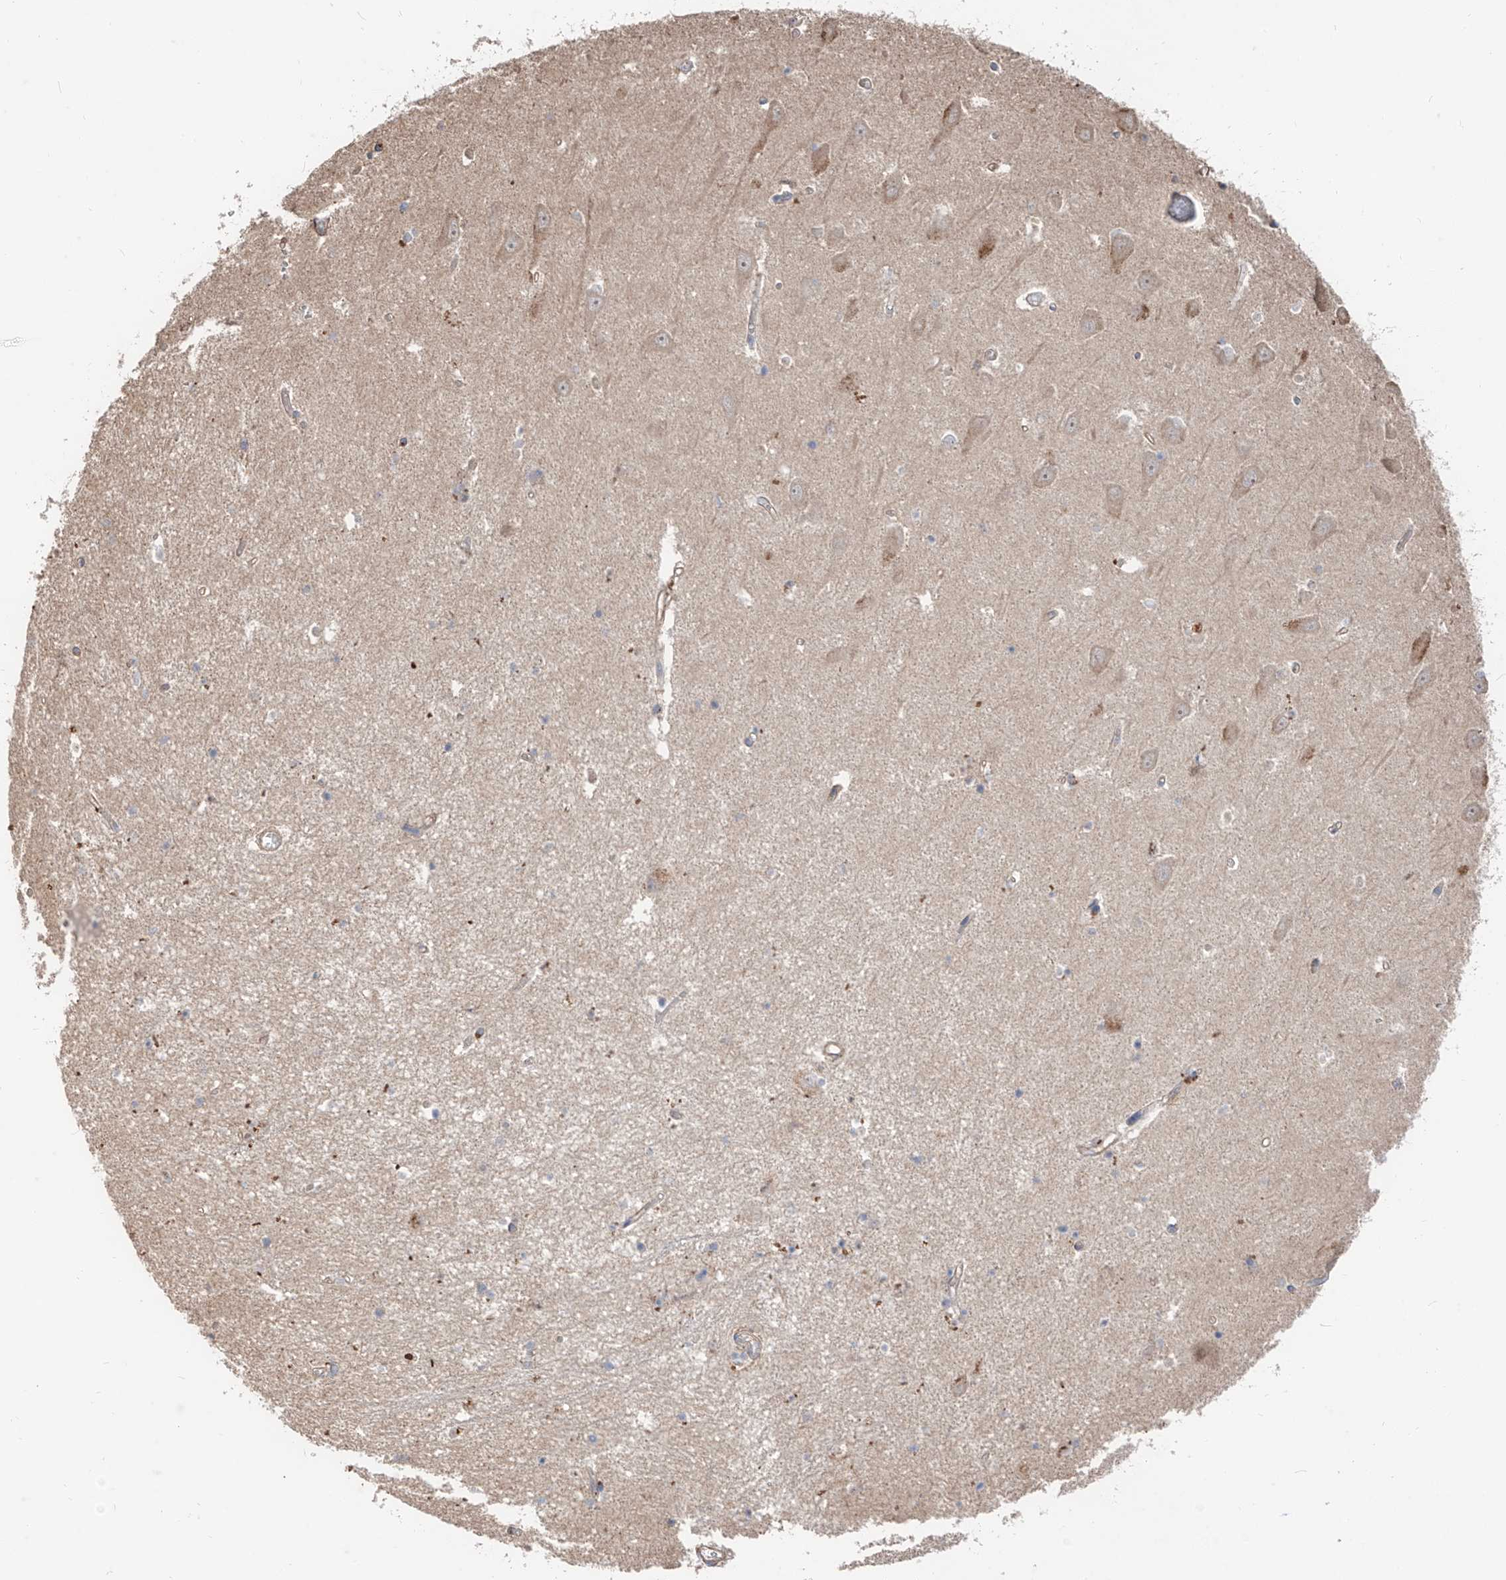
{"staining": {"intensity": "negative", "quantity": "none", "location": "none"}, "tissue": "hippocampus", "cell_type": "Glial cells", "image_type": "normal", "snomed": [{"axis": "morphology", "description": "Normal tissue, NOS"}, {"axis": "topography", "description": "Hippocampus"}], "caption": "High magnification brightfield microscopy of unremarkable hippocampus stained with DAB (3,3'-diaminobenzidine) (brown) and counterstained with hematoxylin (blue): glial cells show no significant positivity. The staining is performed using DAB brown chromogen with nuclei counter-stained in using hematoxylin.", "gene": "EDN1", "patient": {"sex": "male", "age": 70}}